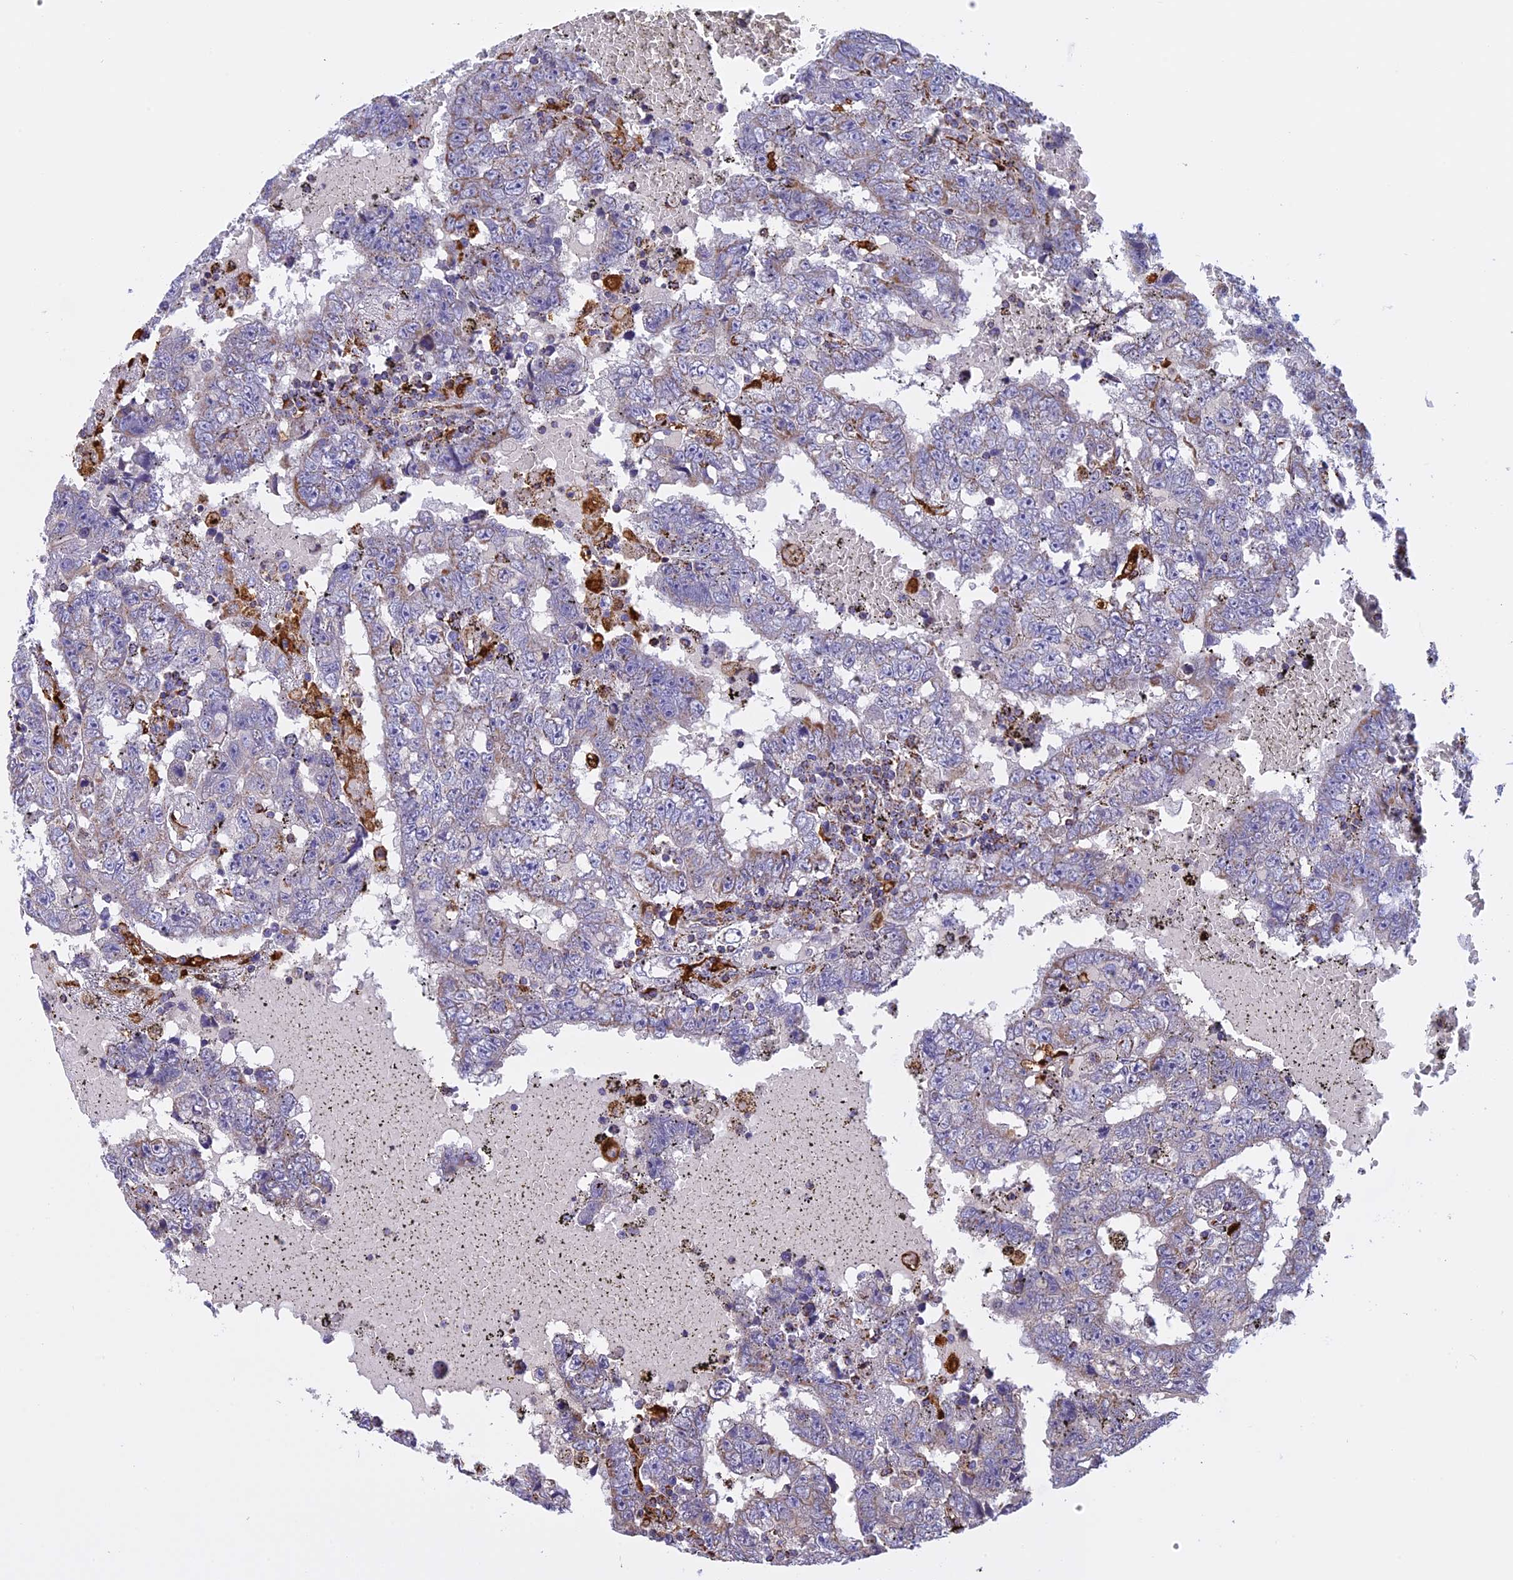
{"staining": {"intensity": "weak", "quantity": "<25%", "location": "cytoplasmic/membranous"}, "tissue": "testis cancer", "cell_type": "Tumor cells", "image_type": "cancer", "snomed": [{"axis": "morphology", "description": "Carcinoma, Embryonal, NOS"}, {"axis": "topography", "description": "Testis"}], "caption": "Tumor cells are negative for brown protein staining in testis cancer.", "gene": "KCNG1", "patient": {"sex": "male", "age": 25}}